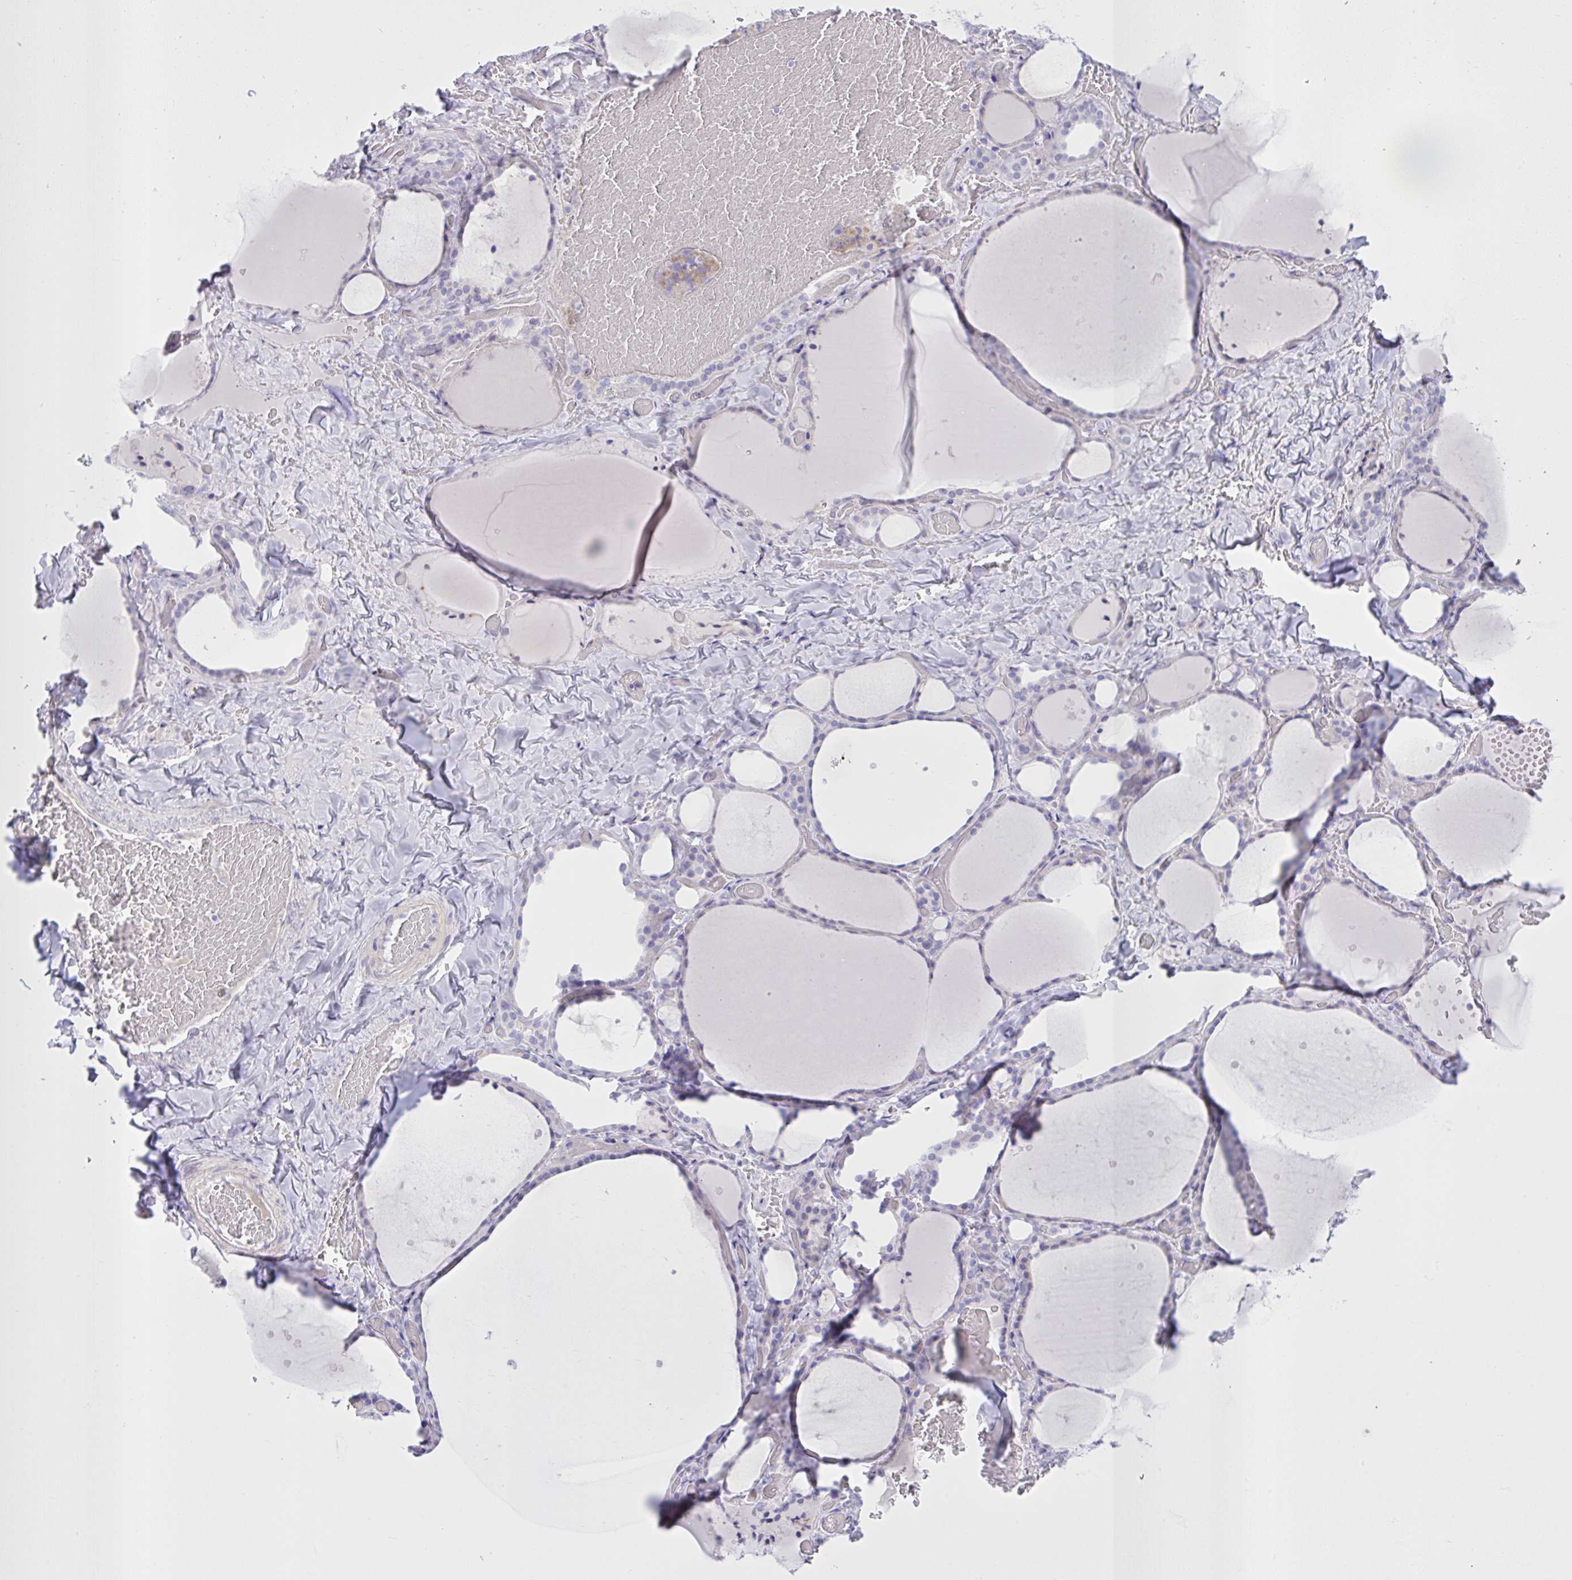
{"staining": {"intensity": "negative", "quantity": "none", "location": "none"}, "tissue": "thyroid gland", "cell_type": "Glandular cells", "image_type": "normal", "snomed": [{"axis": "morphology", "description": "Normal tissue, NOS"}, {"axis": "topography", "description": "Thyroid gland"}], "caption": "IHC of normal human thyroid gland shows no staining in glandular cells. (DAB IHC visualized using brightfield microscopy, high magnification).", "gene": "SPAG1", "patient": {"sex": "female", "age": 36}}